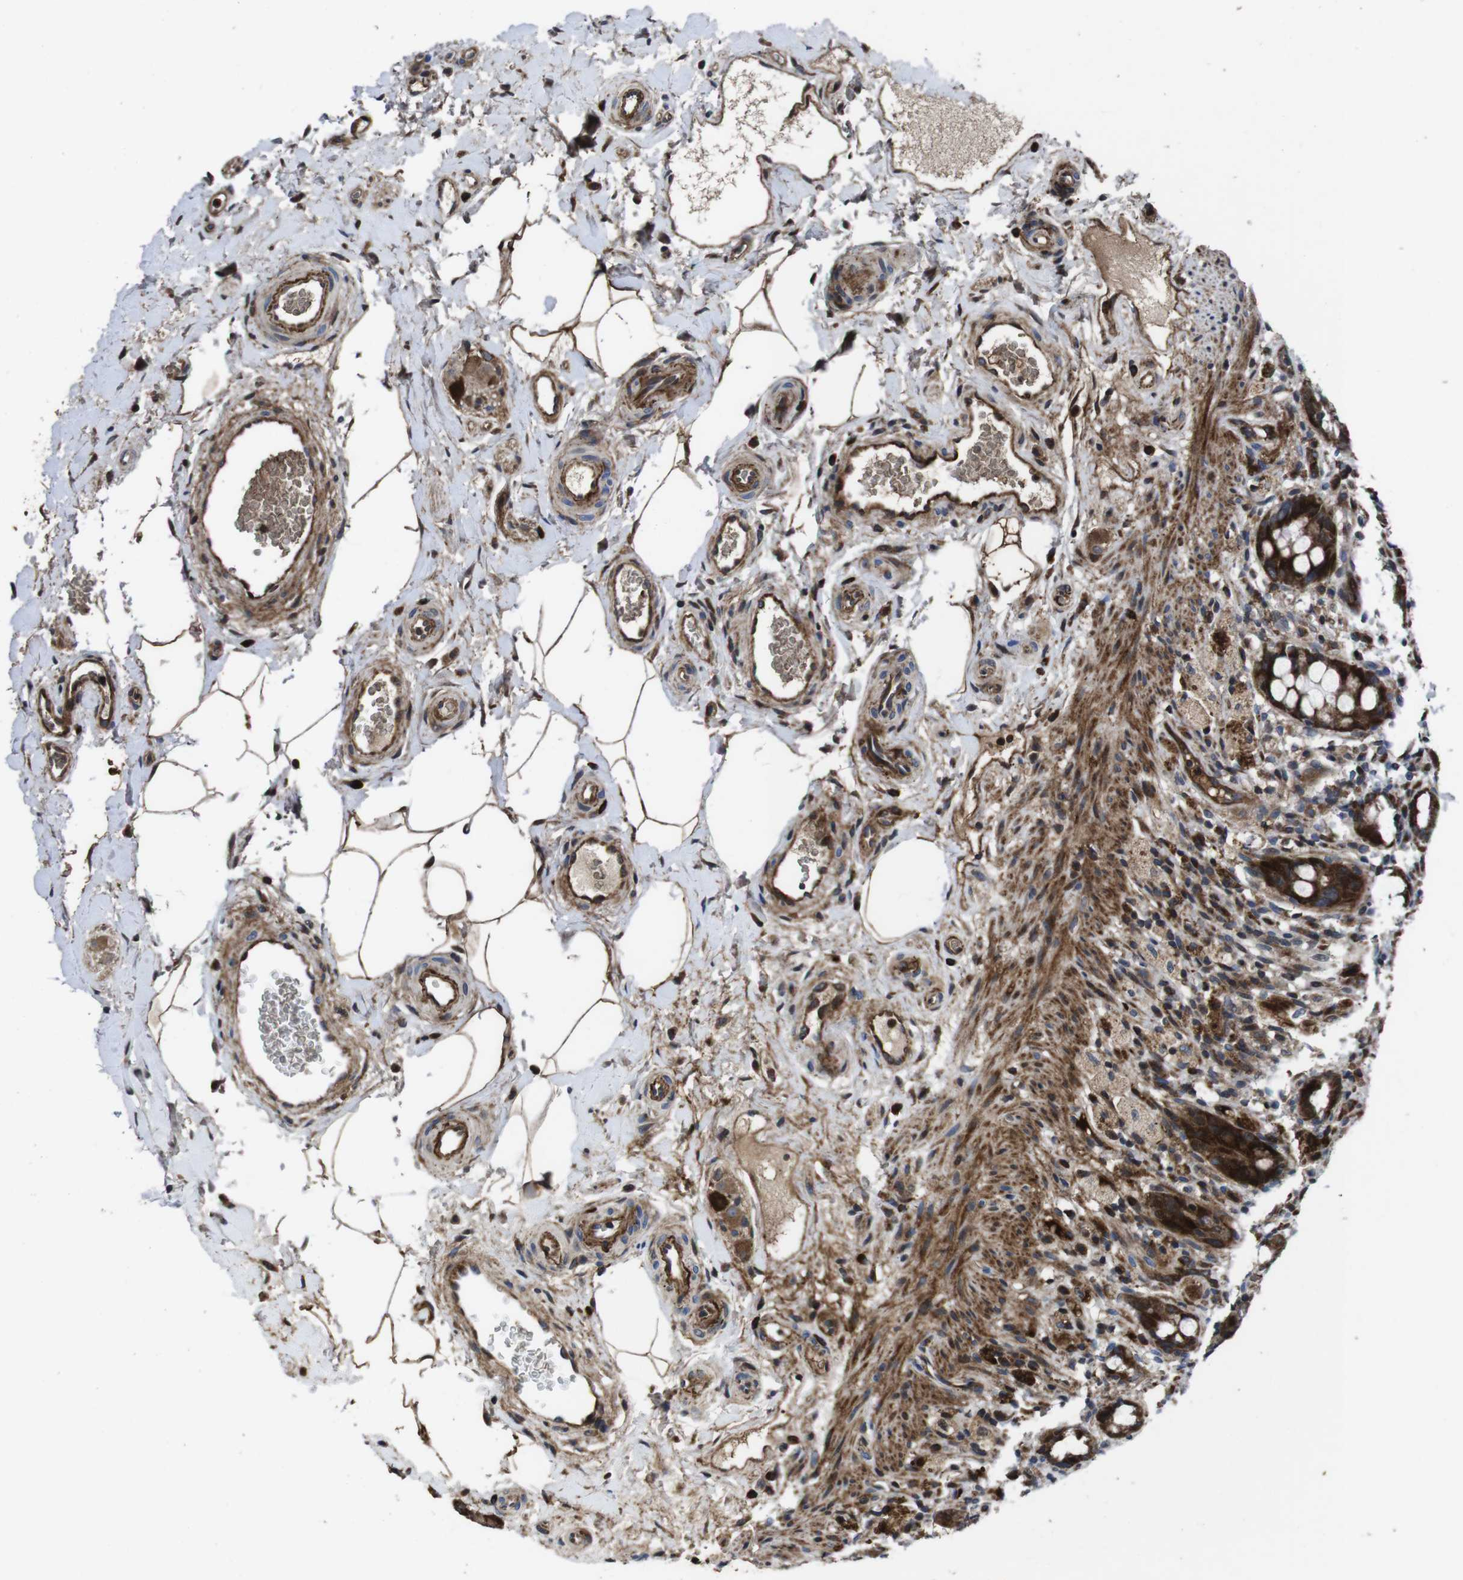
{"staining": {"intensity": "strong", "quantity": ">75%", "location": "cytoplasmic/membranous"}, "tissue": "rectum", "cell_type": "Glandular cells", "image_type": "normal", "snomed": [{"axis": "morphology", "description": "Normal tissue, NOS"}, {"axis": "topography", "description": "Rectum"}], "caption": "Normal rectum exhibits strong cytoplasmic/membranous expression in approximately >75% of glandular cells.", "gene": "SMYD3", "patient": {"sex": "male", "age": 44}}